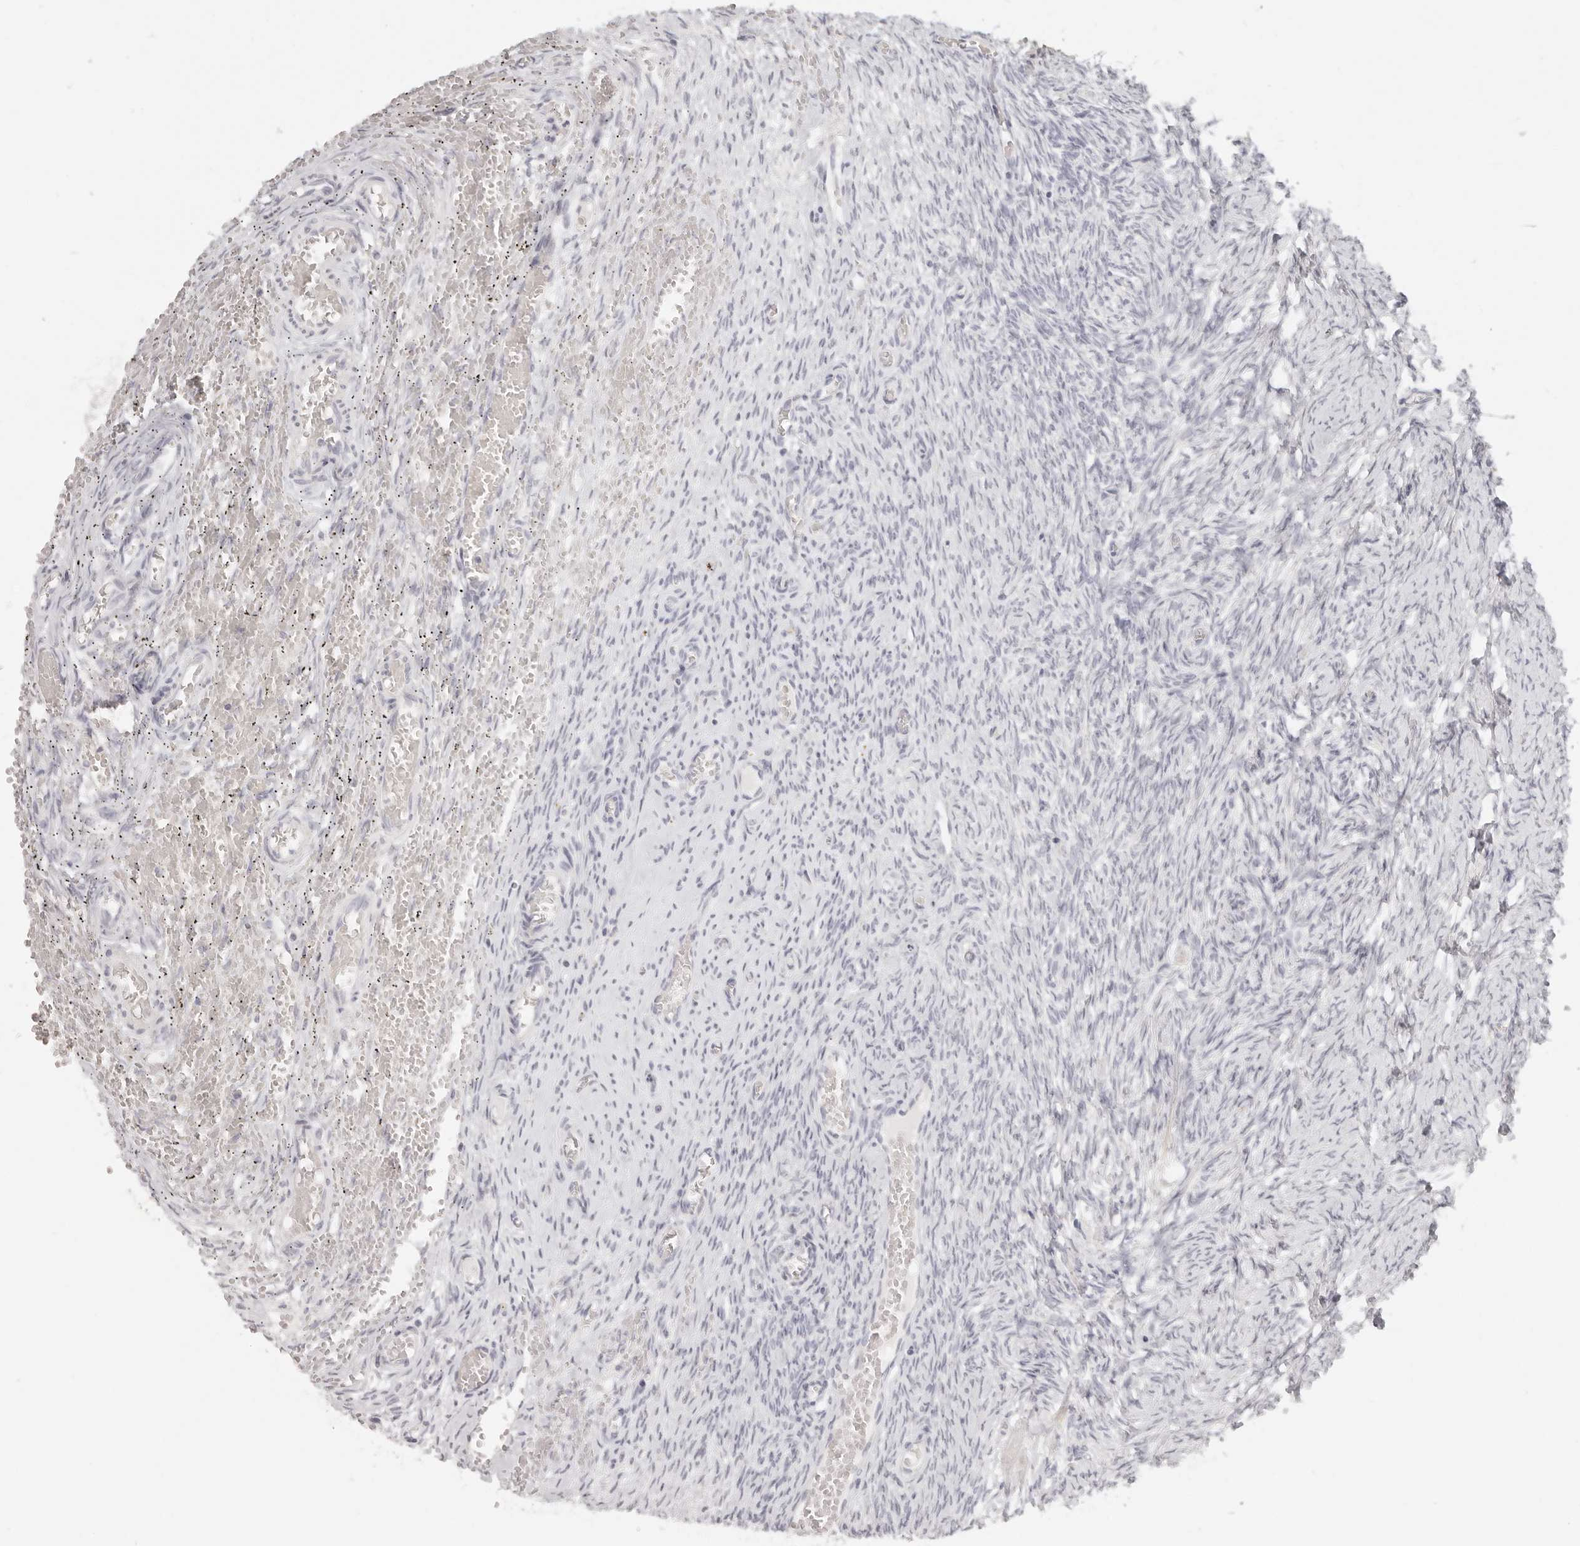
{"staining": {"intensity": "negative", "quantity": "none", "location": "none"}, "tissue": "ovary", "cell_type": "Follicle cells", "image_type": "normal", "snomed": [{"axis": "morphology", "description": "Adenocarcinoma, NOS"}, {"axis": "topography", "description": "Endometrium"}], "caption": "DAB (3,3'-diaminobenzidine) immunohistochemical staining of normal ovary exhibits no significant staining in follicle cells.", "gene": "RXFP1", "patient": {"sex": "female", "age": 32}}